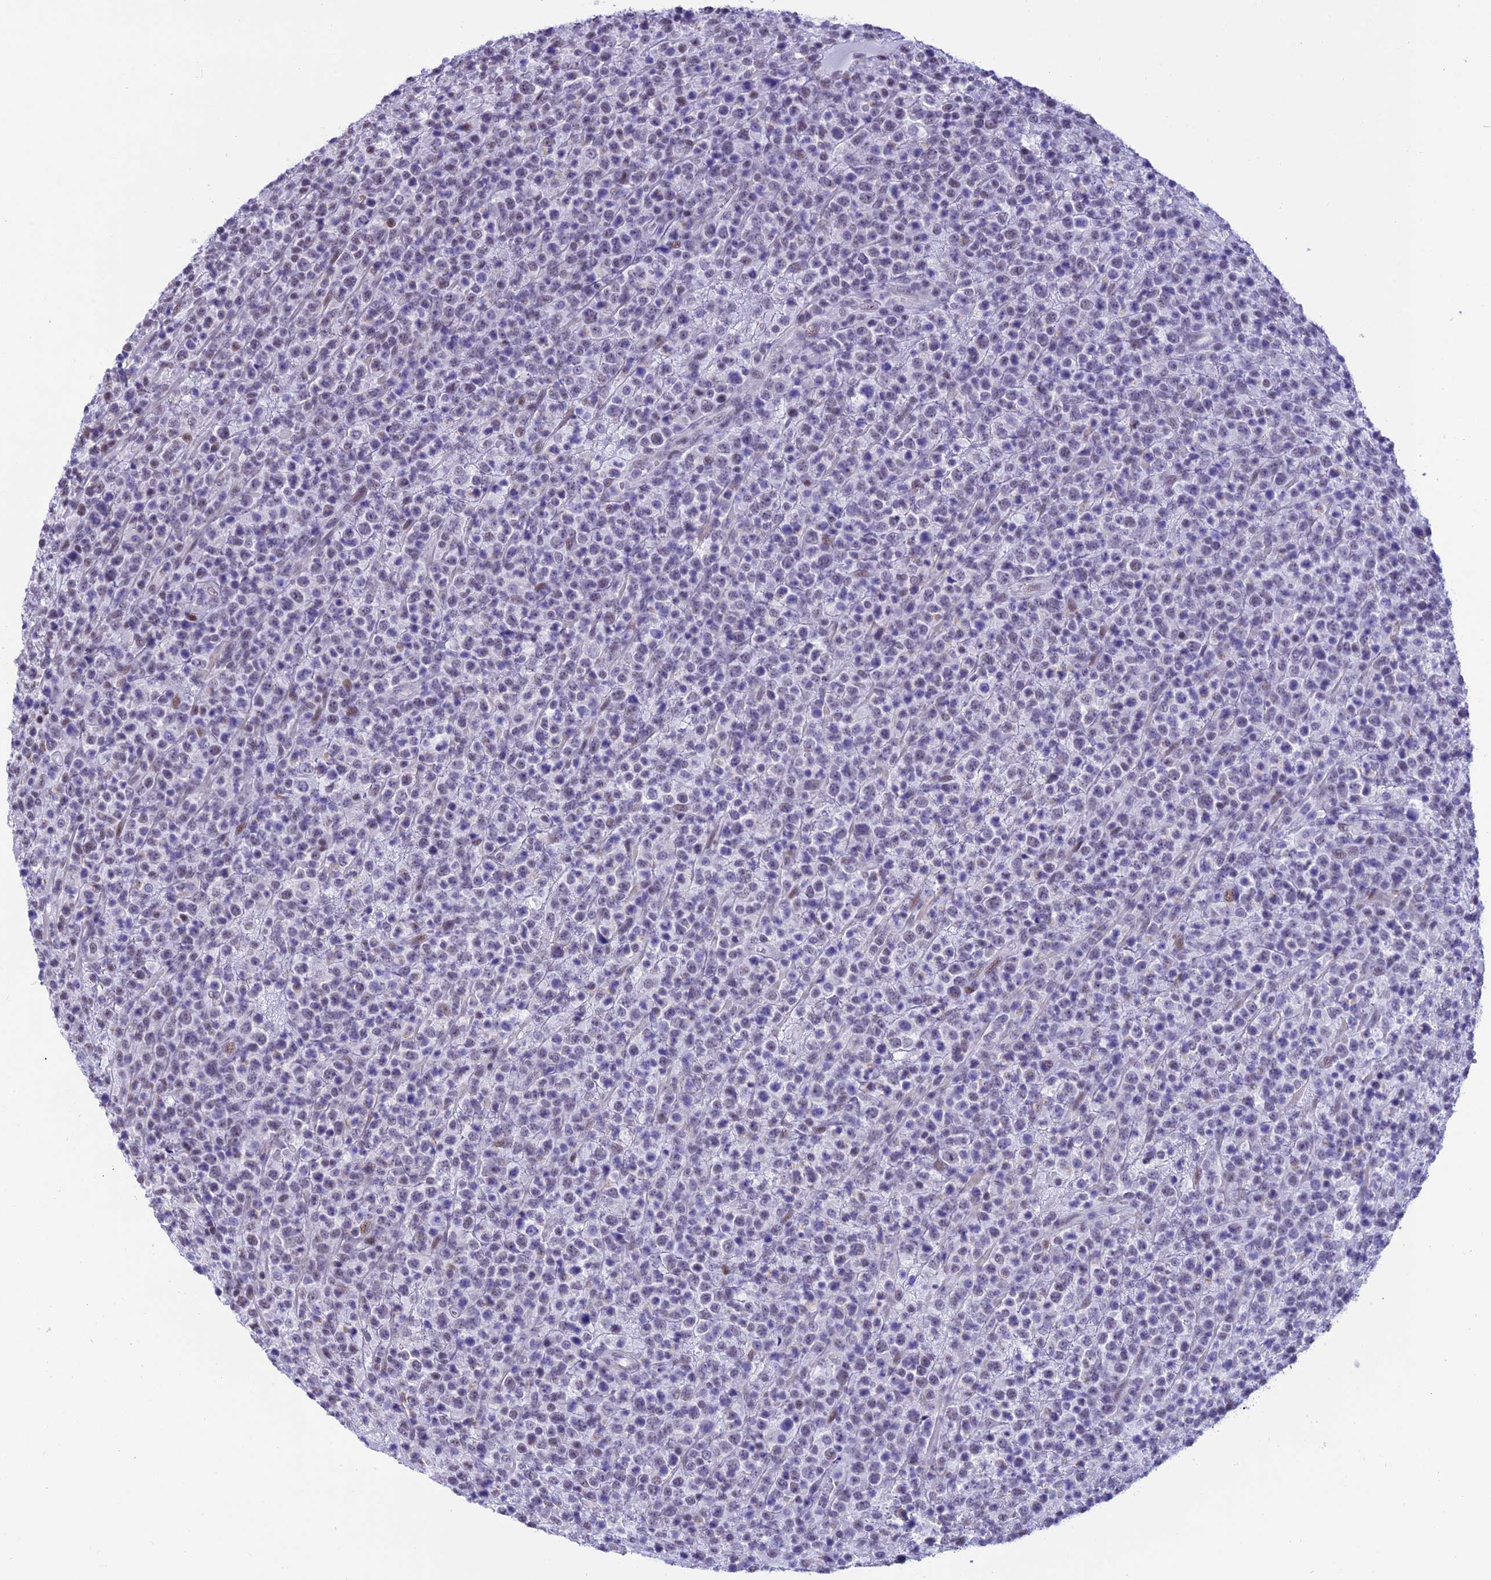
{"staining": {"intensity": "weak", "quantity": "<25%", "location": "nuclear"}, "tissue": "lymphoma", "cell_type": "Tumor cells", "image_type": "cancer", "snomed": [{"axis": "morphology", "description": "Malignant lymphoma, non-Hodgkin's type, High grade"}, {"axis": "topography", "description": "Colon"}], "caption": "IHC photomicrograph of lymphoma stained for a protein (brown), which displays no positivity in tumor cells.", "gene": "SPIRE2", "patient": {"sex": "female", "age": 53}}